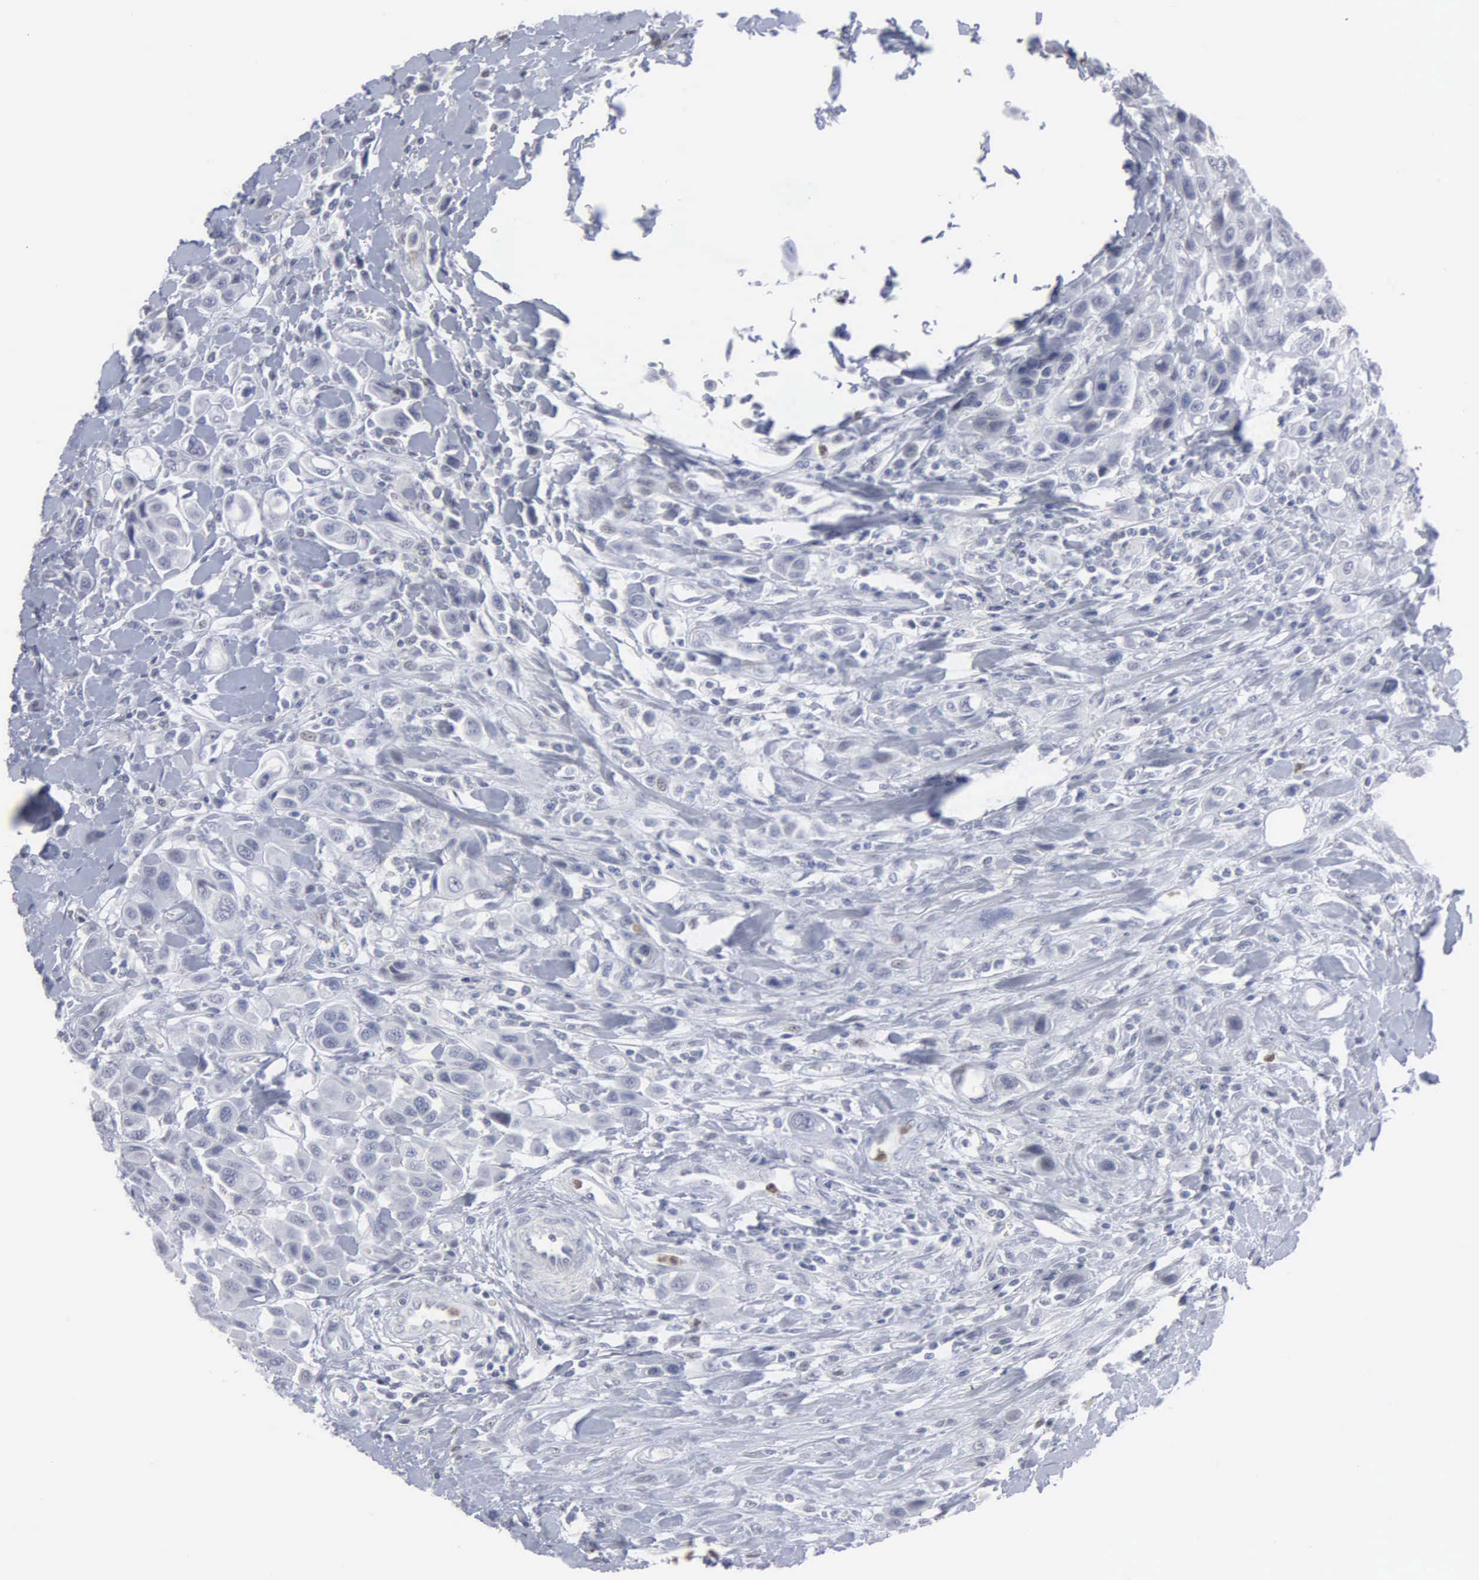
{"staining": {"intensity": "negative", "quantity": "none", "location": "none"}, "tissue": "urothelial cancer", "cell_type": "Tumor cells", "image_type": "cancer", "snomed": [{"axis": "morphology", "description": "Urothelial carcinoma, High grade"}, {"axis": "topography", "description": "Urinary bladder"}], "caption": "Immunohistochemistry photomicrograph of neoplastic tissue: high-grade urothelial carcinoma stained with DAB reveals no significant protein staining in tumor cells.", "gene": "SPIN3", "patient": {"sex": "male", "age": 50}}